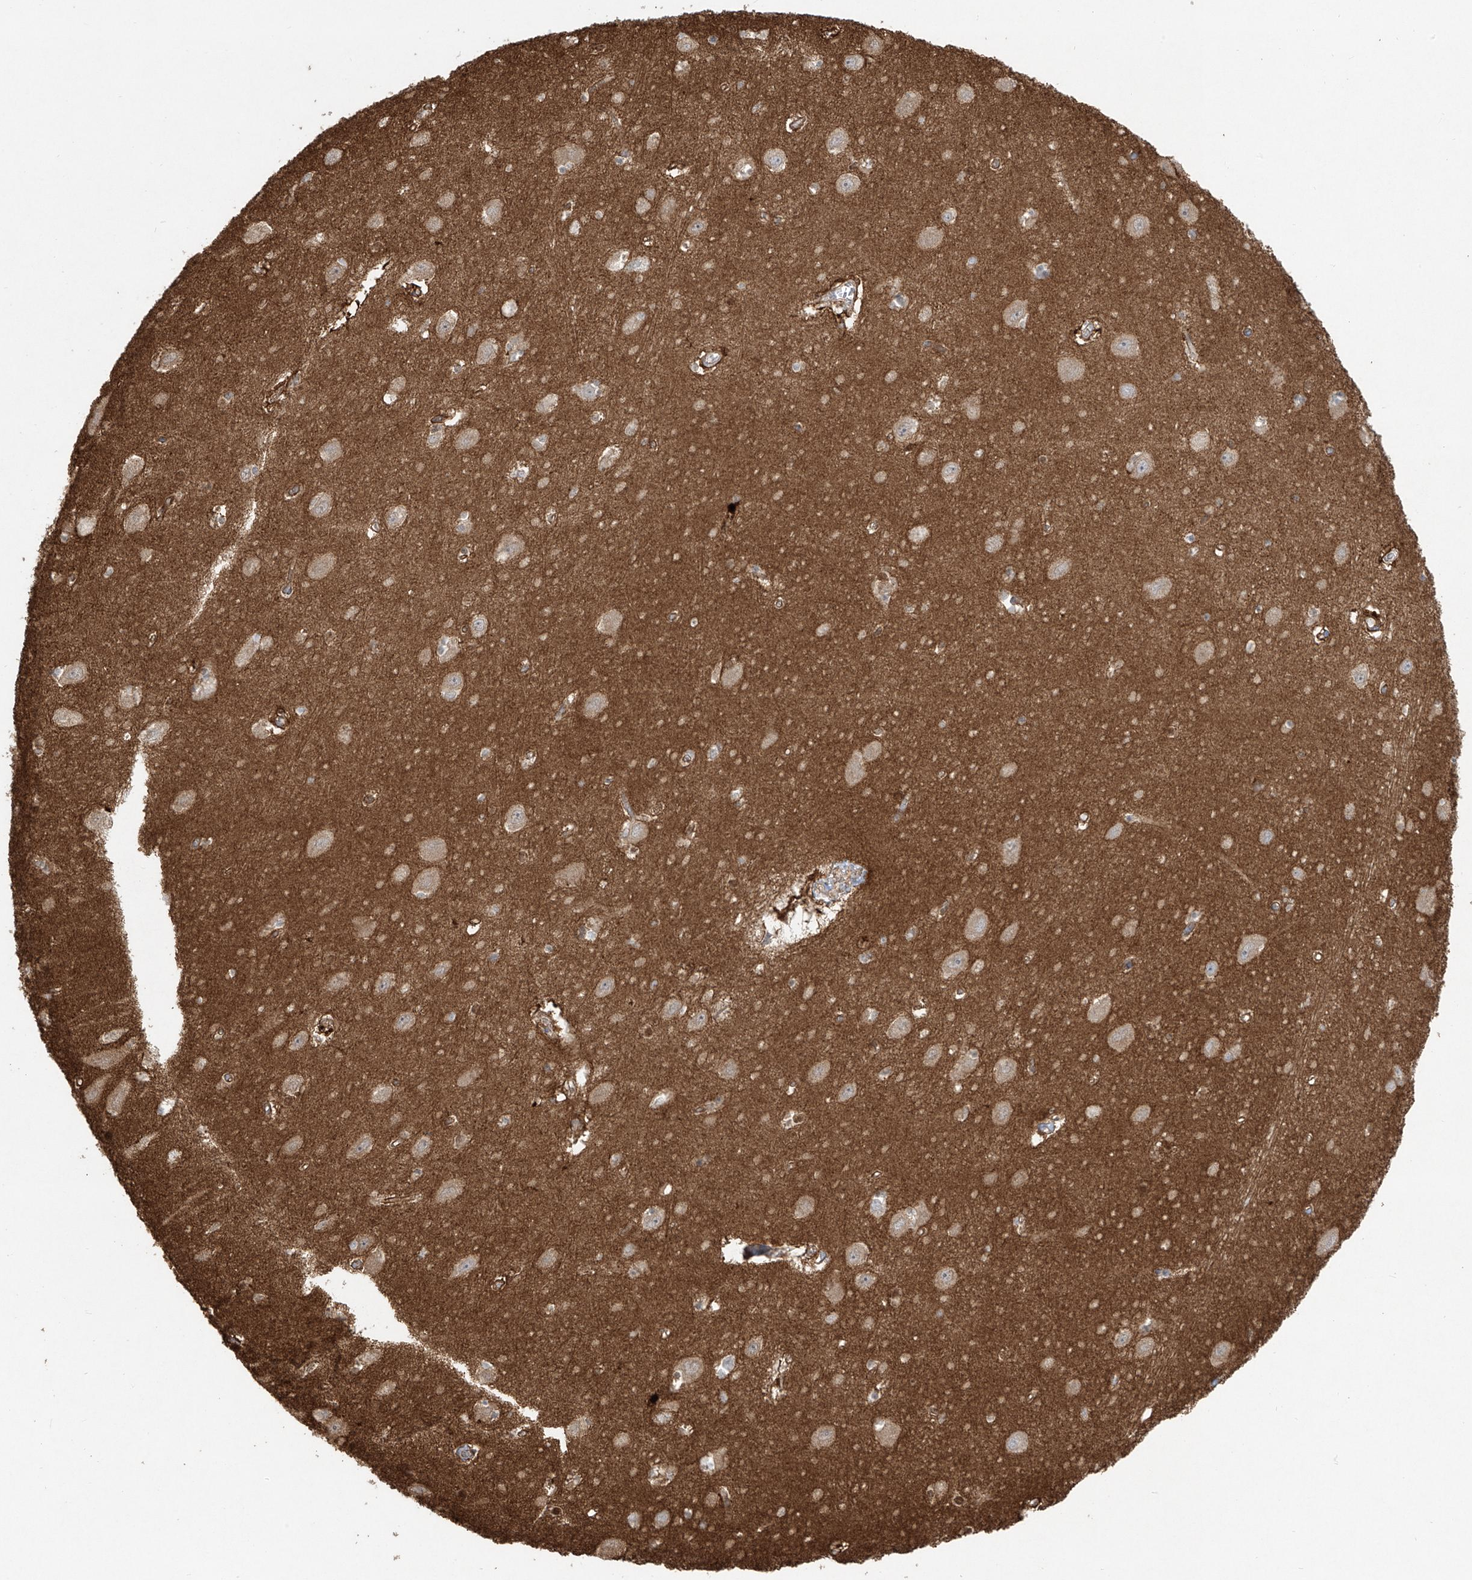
{"staining": {"intensity": "moderate", "quantity": "<25%", "location": "cytoplasmic/membranous"}, "tissue": "hippocampus", "cell_type": "Glial cells", "image_type": "normal", "snomed": [{"axis": "morphology", "description": "Normal tissue, NOS"}, {"axis": "topography", "description": "Hippocampus"}], "caption": "Immunohistochemical staining of unremarkable hippocampus reveals moderate cytoplasmic/membranous protein staining in about <25% of glial cells.", "gene": "TUBE1", "patient": {"sex": "female", "age": 64}}